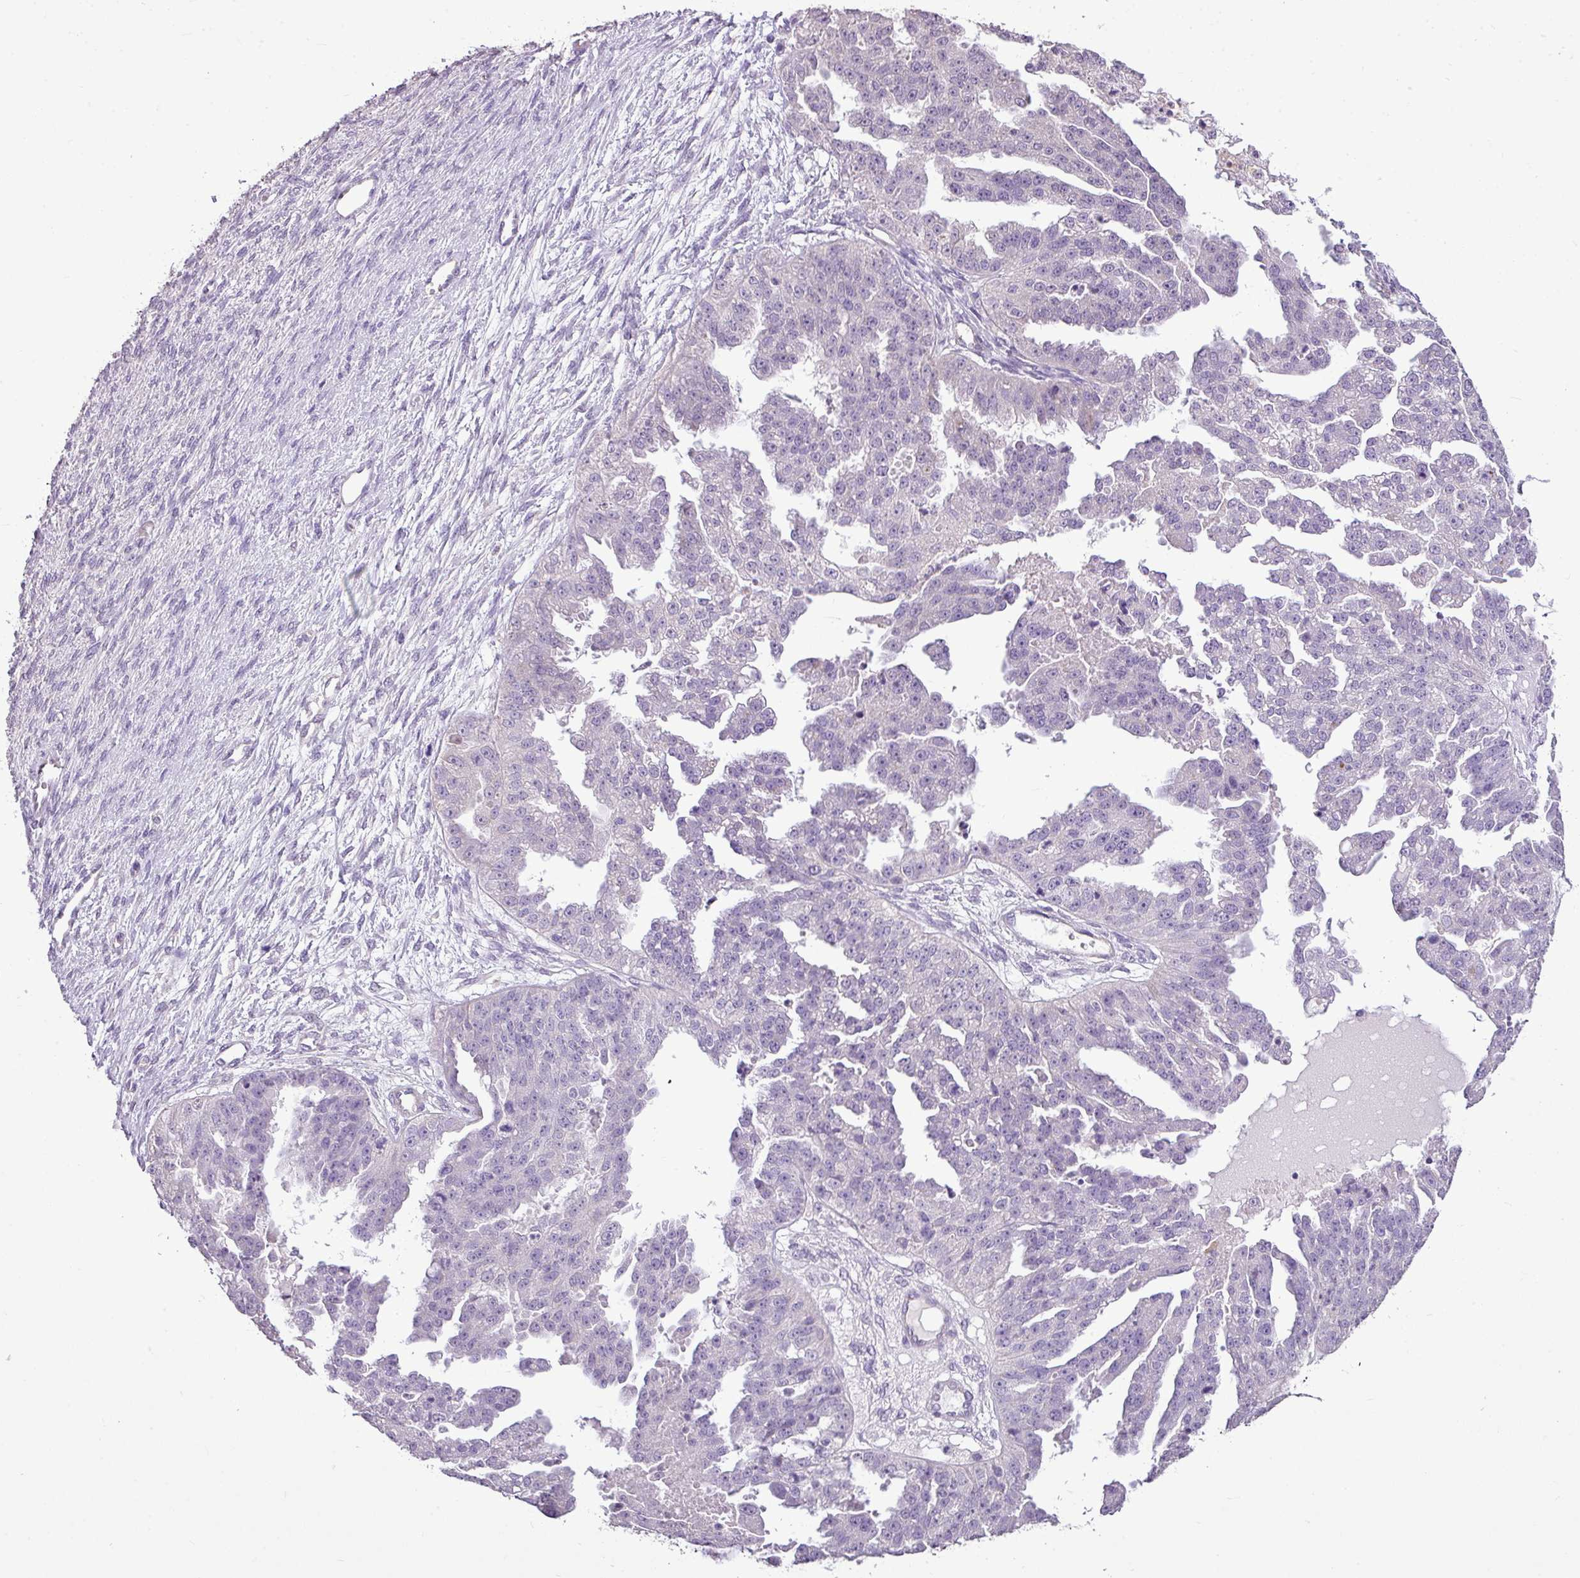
{"staining": {"intensity": "negative", "quantity": "none", "location": "none"}, "tissue": "ovarian cancer", "cell_type": "Tumor cells", "image_type": "cancer", "snomed": [{"axis": "morphology", "description": "Cystadenocarcinoma, serous, NOS"}, {"axis": "topography", "description": "Ovary"}], "caption": "An immunohistochemistry image of serous cystadenocarcinoma (ovarian) is shown. There is no staining in tumor cells of serous cystadenocarcinoma (ovarian).", "gene": "ALDH2", "patient": {"sex": "female", "age": 58}}